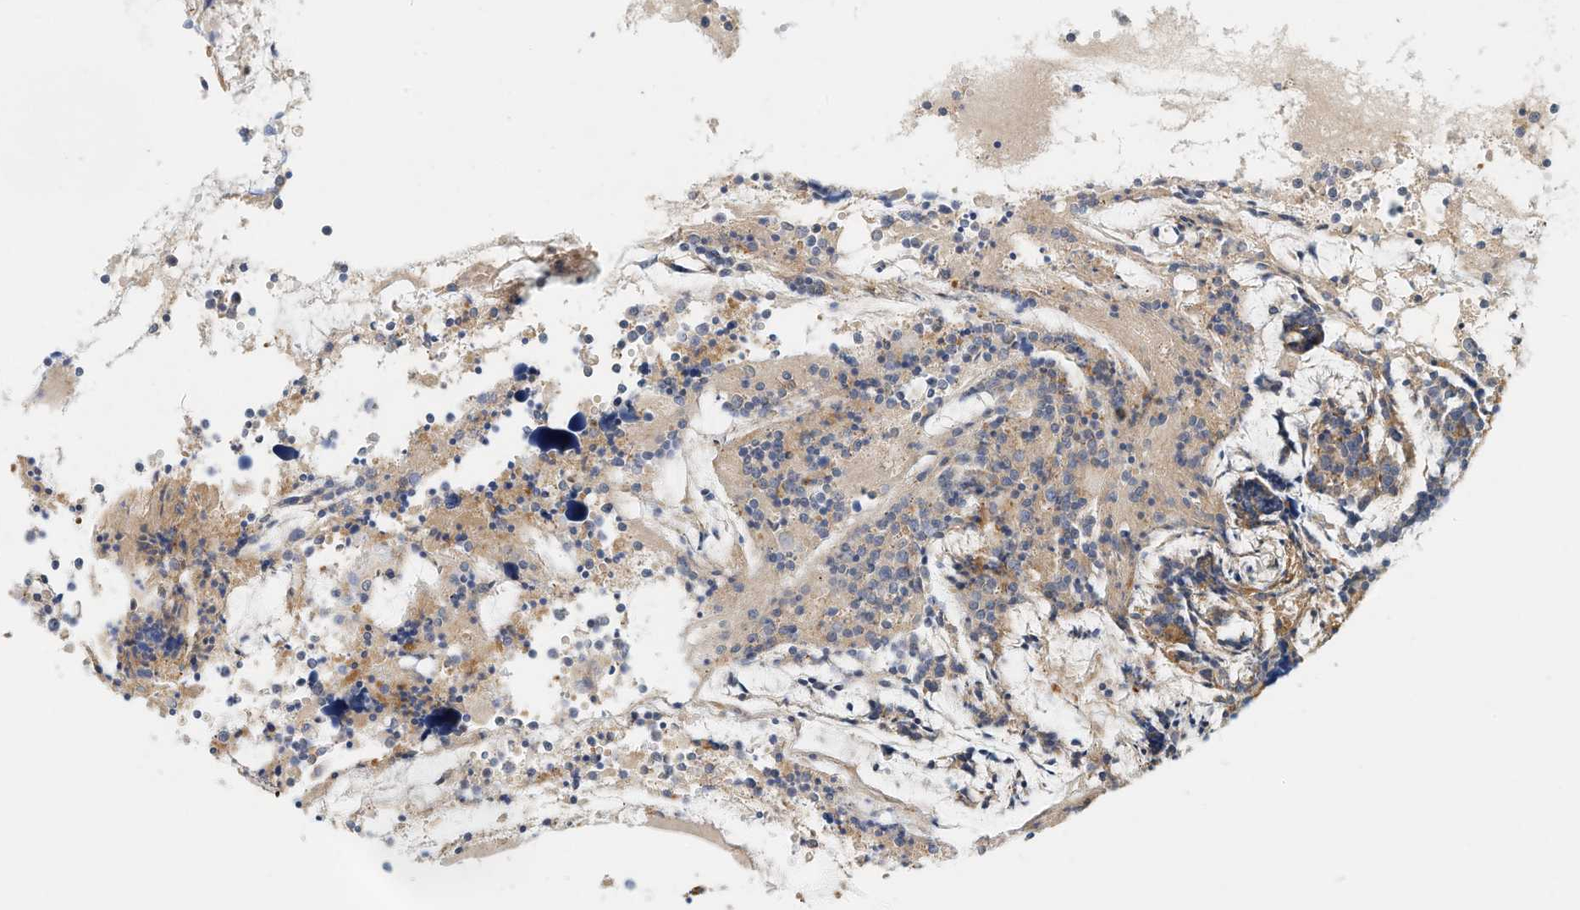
{"staining": {"intensity": "negative", "quantity": "none", "location": "none"}, "tissue": "appendix", "cell_type": "Glandular cells", "image_type": "normal", "snomed": [{"axis": "morphology", "description": "Normal tissue, NOS"}, {"axis": "topography", "description": "Appendix"}], "caption": "The immunohistochemistry image has no significant expression in glandular cells of appendix. The staining was performed using DAB (3,3'-diaminobenzidine) to visualize the protein expression in brown, while the nuclei were stained in blue with hematoxylin (Magnification: 20x).", "gene": "MICAL1", "patient": {"sex": "female", "age": 54}}